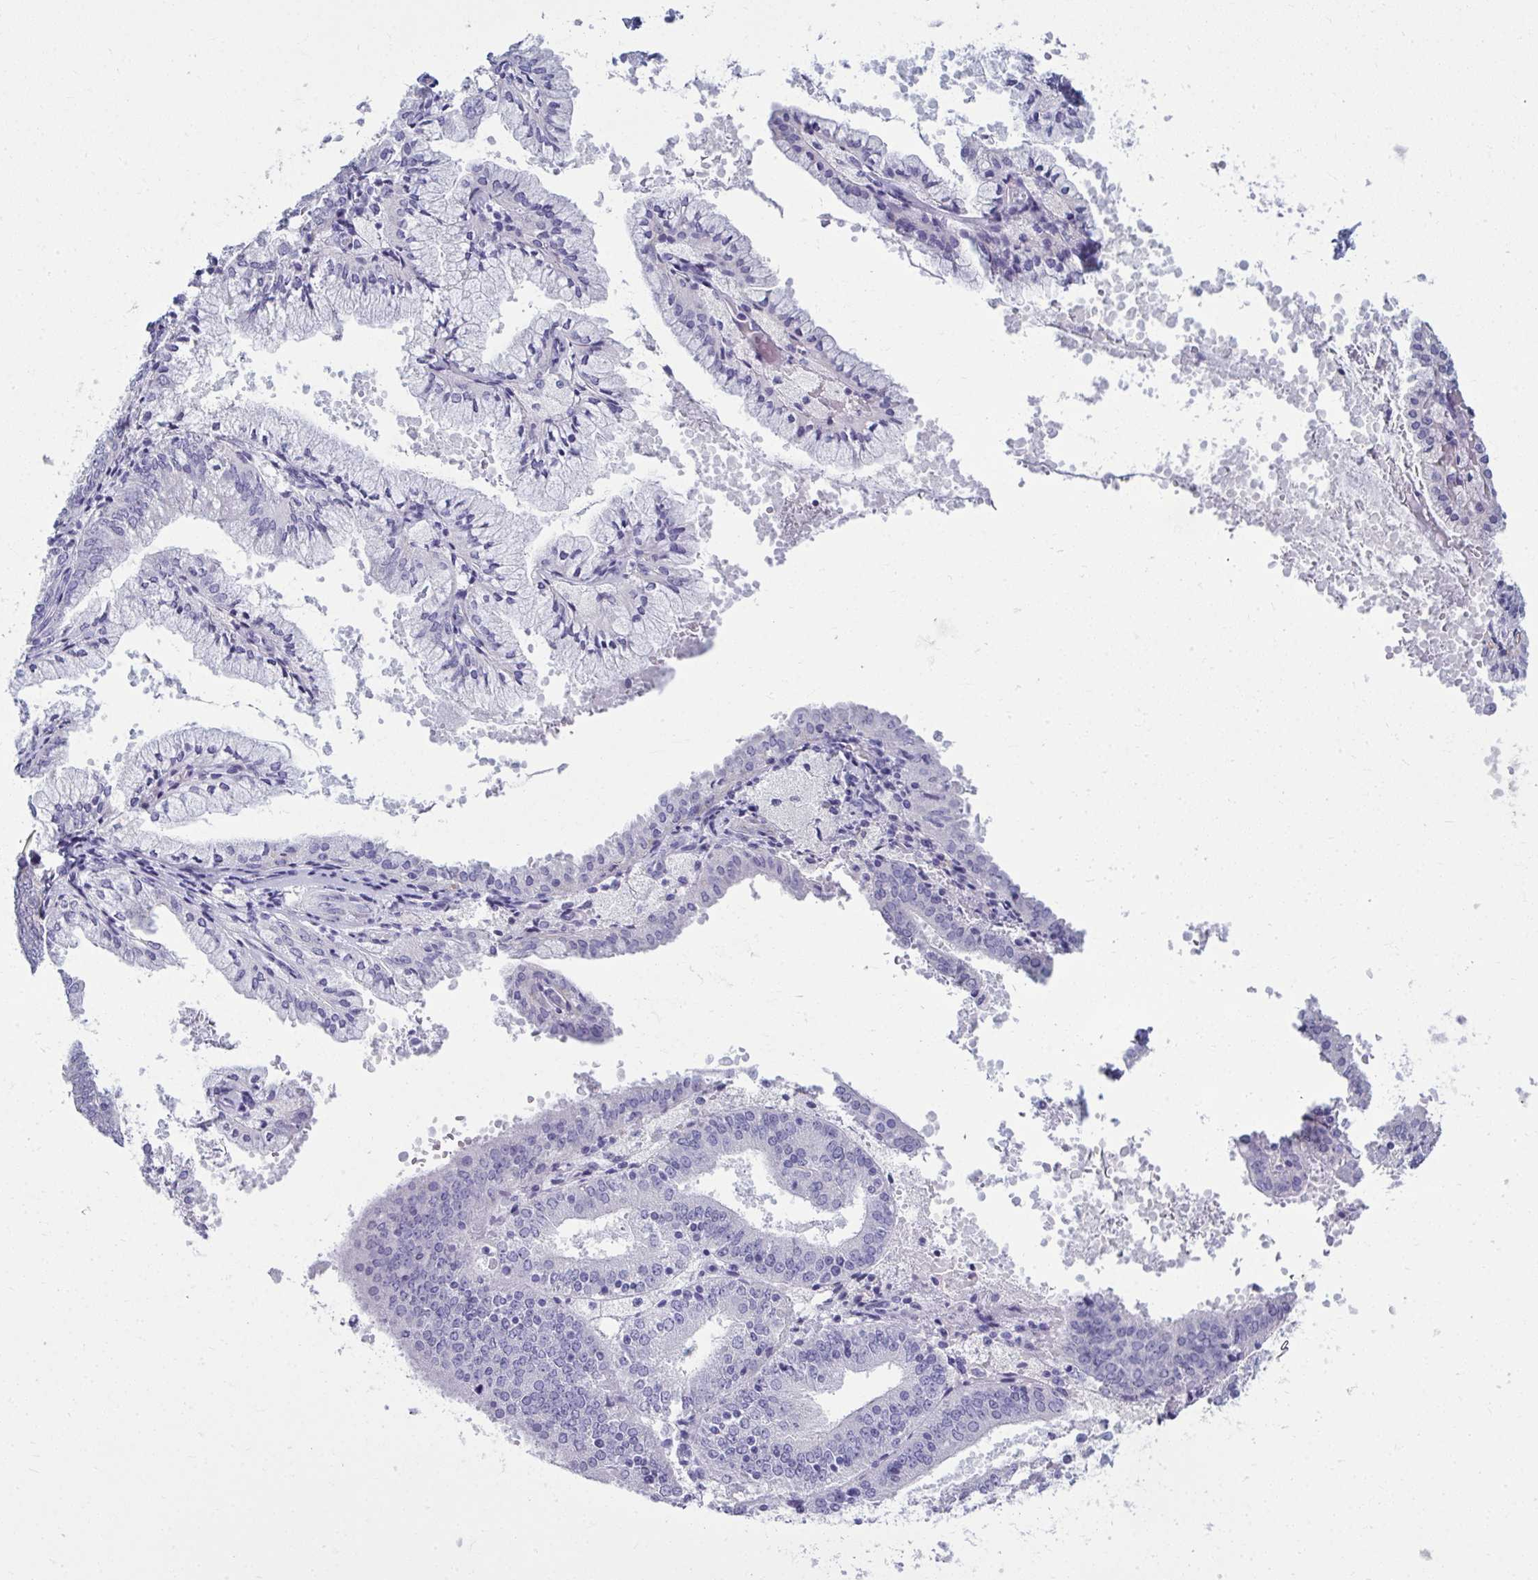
{"staining": {"intensity": "negative", "quantity": "none", "location": "none"}, "tissue": "endometrial cancer", "cell_type": "Tumor cells", "image_type": "cancer", "snomed": [{"axis": "morphology", "description": "Adenocarcinoma, NOS"}, {"axis": "topography", "description": "Endometrium"}], "caption": "Immunohistochemical staining of human endometrial cancer (adenocarcinoma) reveals no significant positivity in tumor cells.", "gene": "QDPR", "patient": {"sex": "female", "age": 63}}